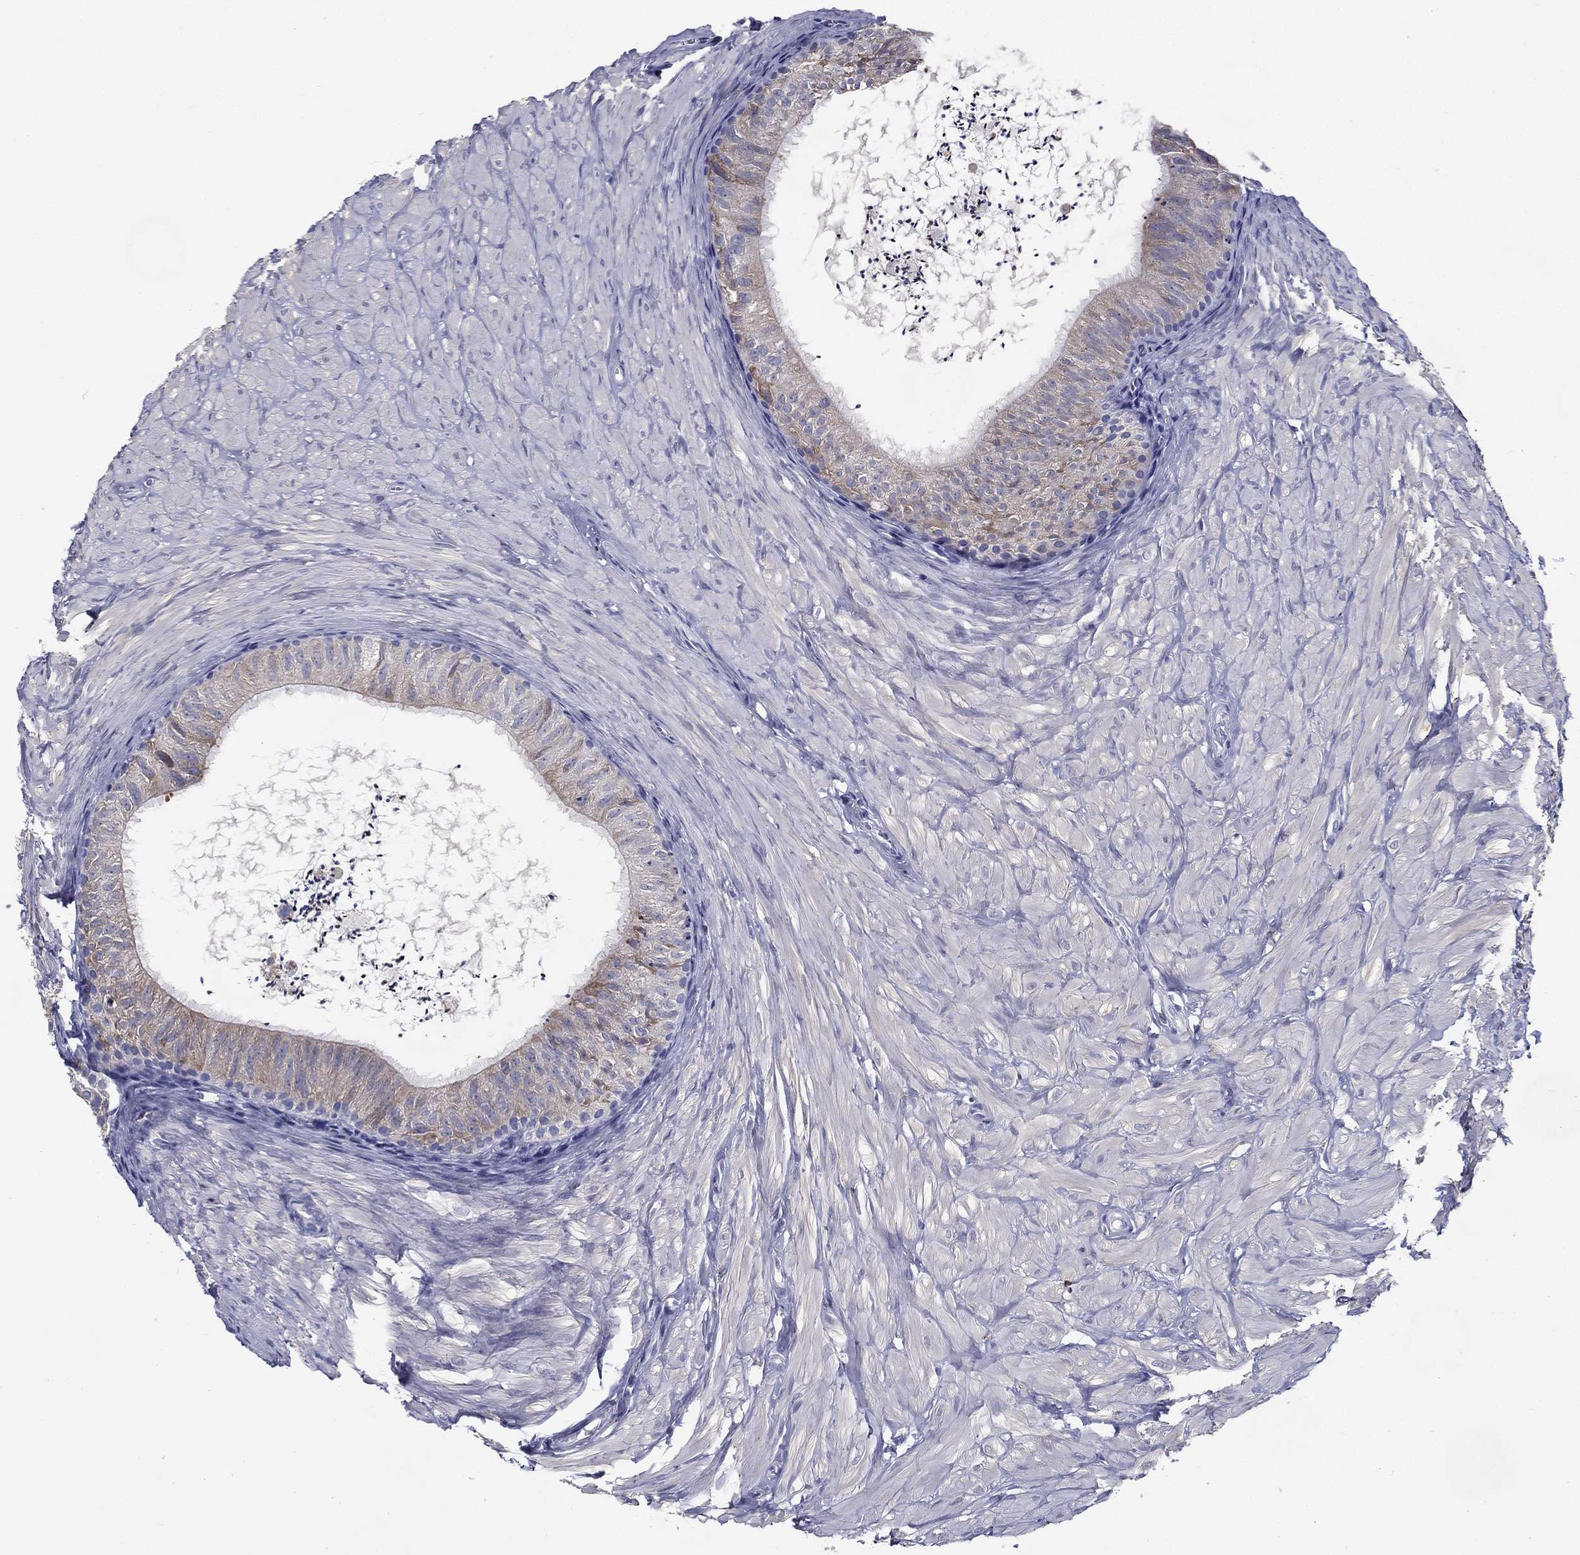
{"staining": {"intensity": "weak", "quantity": "<25%", "location": "cytoplasmic/membranous"}, "tissue": "epididymis", "cell_type": "Glandular cells", "image_type": "normal", "snomed": [{"axis": "morphology", "description": "Normal tissue, NOS"}, {"axis": "topography", "description": "Epididymis"}], "caption": "Unremarkable epididymis was stained to show a protein in brown. There is no significant staining in glandular cells. (Brightfield microscopy of DAB (3,3'-diaminobenzidine) immunohistochemistry (IHC) at high magnification).", "gene": "C19orf18", "patient": {"sex": "male", "age": 32}}